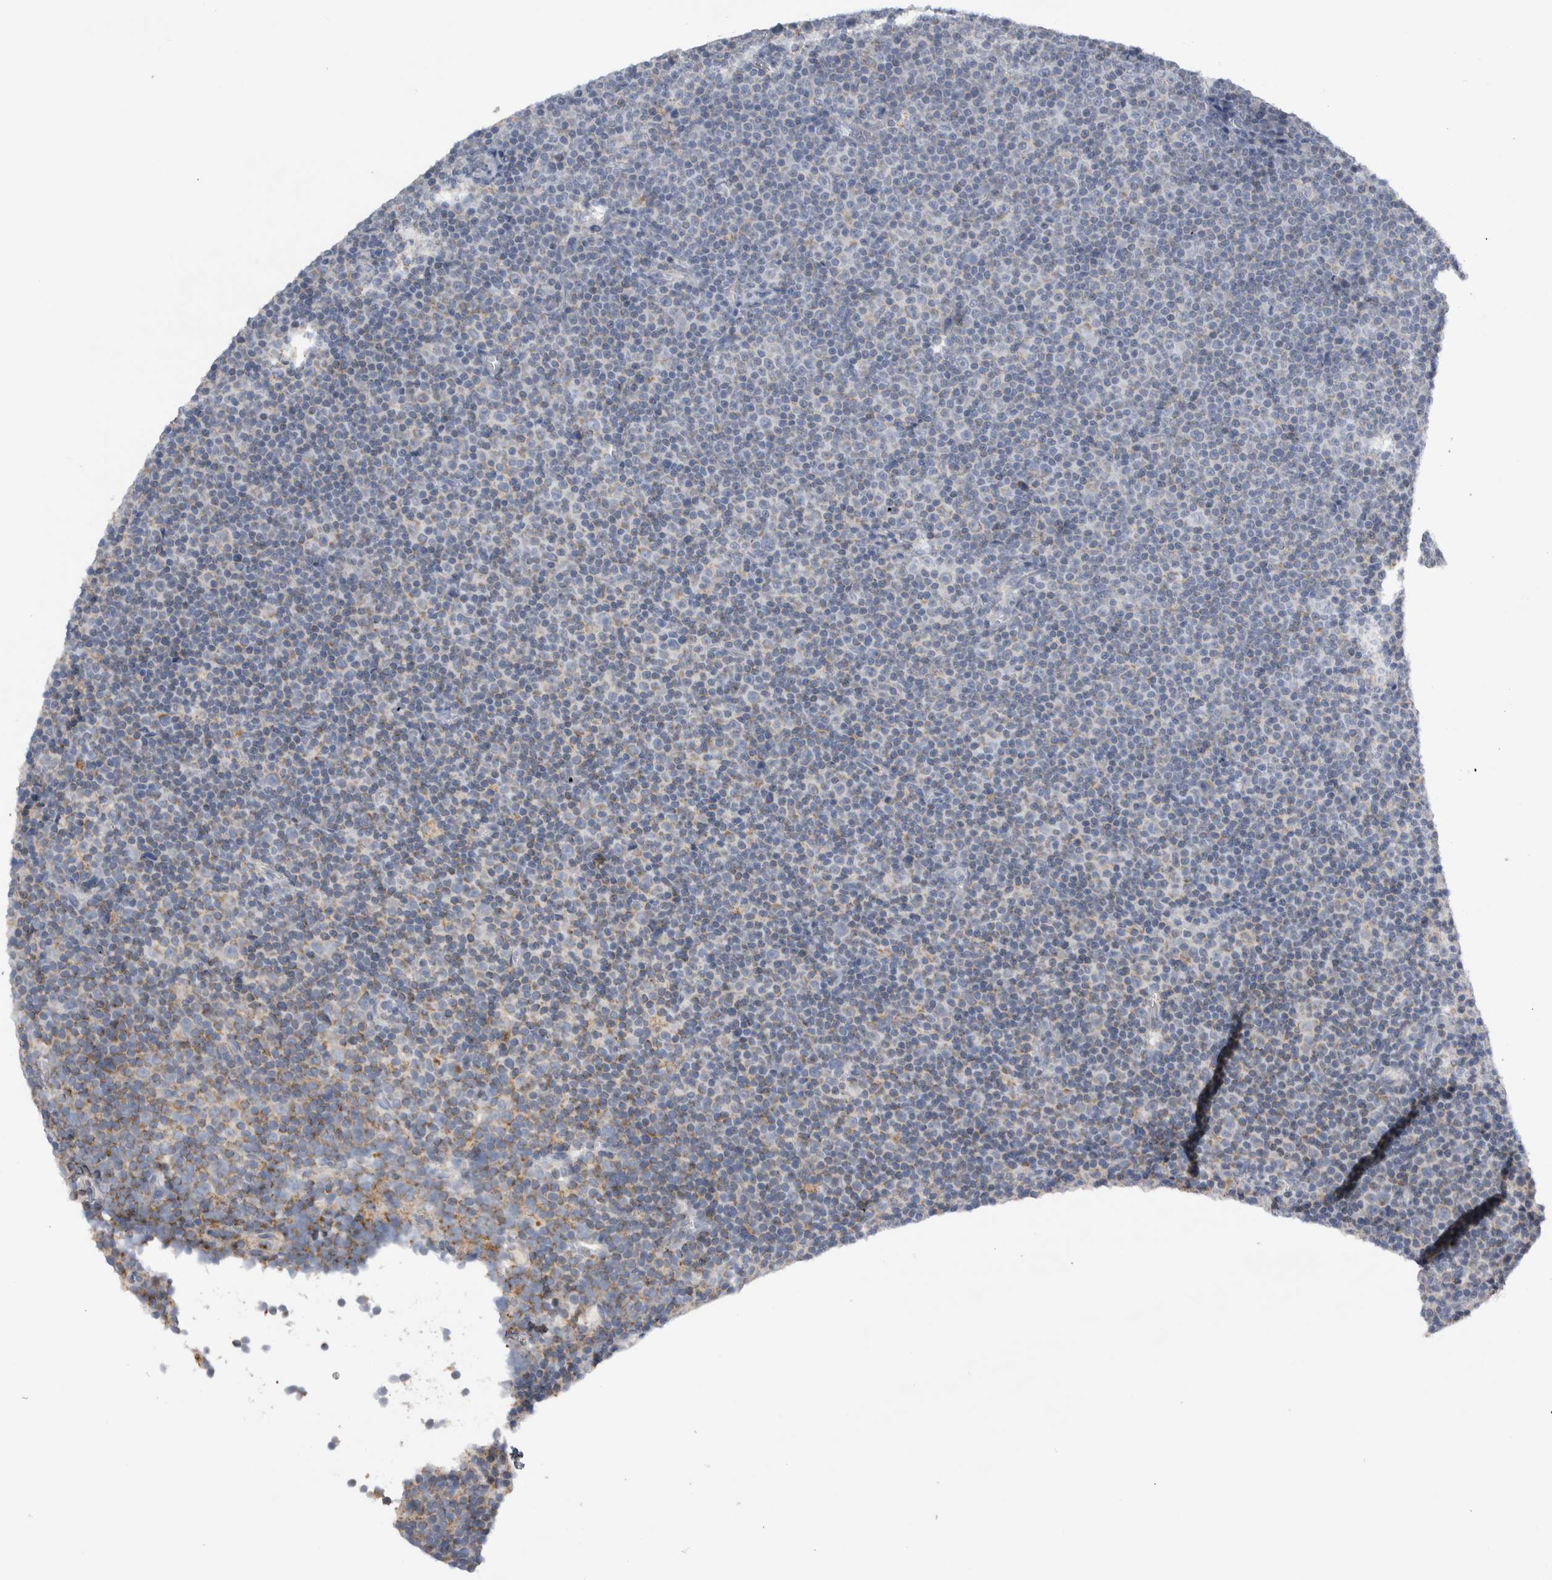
{"staining": {"intensity": "negative", "quantity": "none", "location": "none"}, "tissue": "lymphoma", "cell_type": "Tumor cells", "image_type": "cancer", "snomed": [{"axis": "morphology", "description": "Malignant lymphoma, non-Hodgkin's type, Low grade"}, {"axis": "topography", "description": "Lymph node"}], "caption": "High magnification brightfield microscopy of lymphoma stained with DAB (brown) and counterstained with hematoxylin (blue): tumor cells show no significant positivity.", "gene": "DHRS4", "patient": {"sex": "female", "age": 67}}